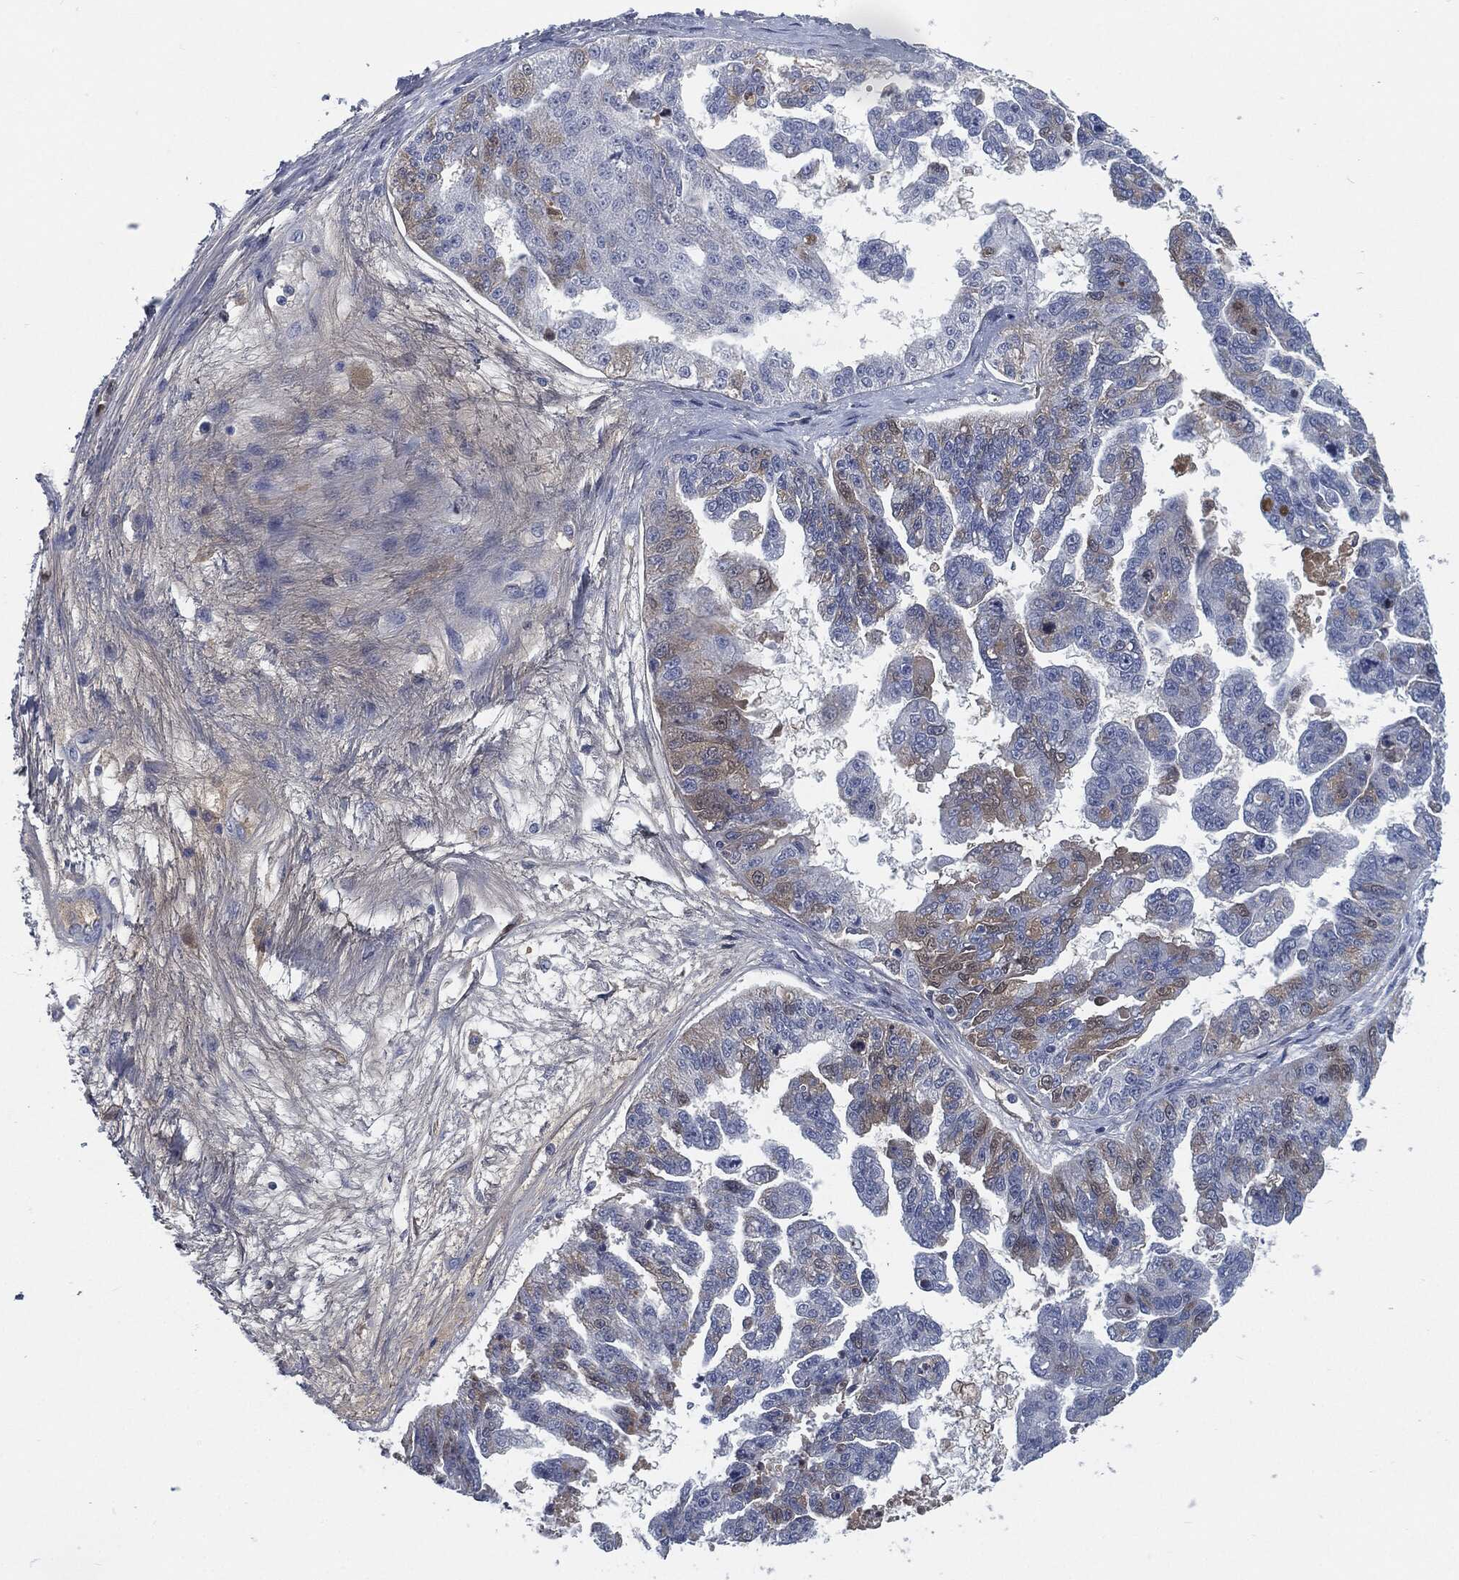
{"staining": {"intensity": "weak", "quantity": "<25%", "location": "cytoplasmic/membranous"}, "tissue": "ovarian cancer", "cell_type": "Tumor cells", "image_type": "cancer", "snomed": [{"axis": "morphology", "description": "Cystadenocarcinoma, serous, NOS"}, {"axis": "topography", "description": "Ovary"}], "caption": "A high-resolution micrograph shows immunohistochemistry (IHC) staining of ovarian serous cystadenocarcinoma, which exhibits no significant staining in tumor cells. (DAB immunohistochemistry (IHC), high magnification).", "gene": "MST1", "patient": {"sex": "female", "age": 58}}